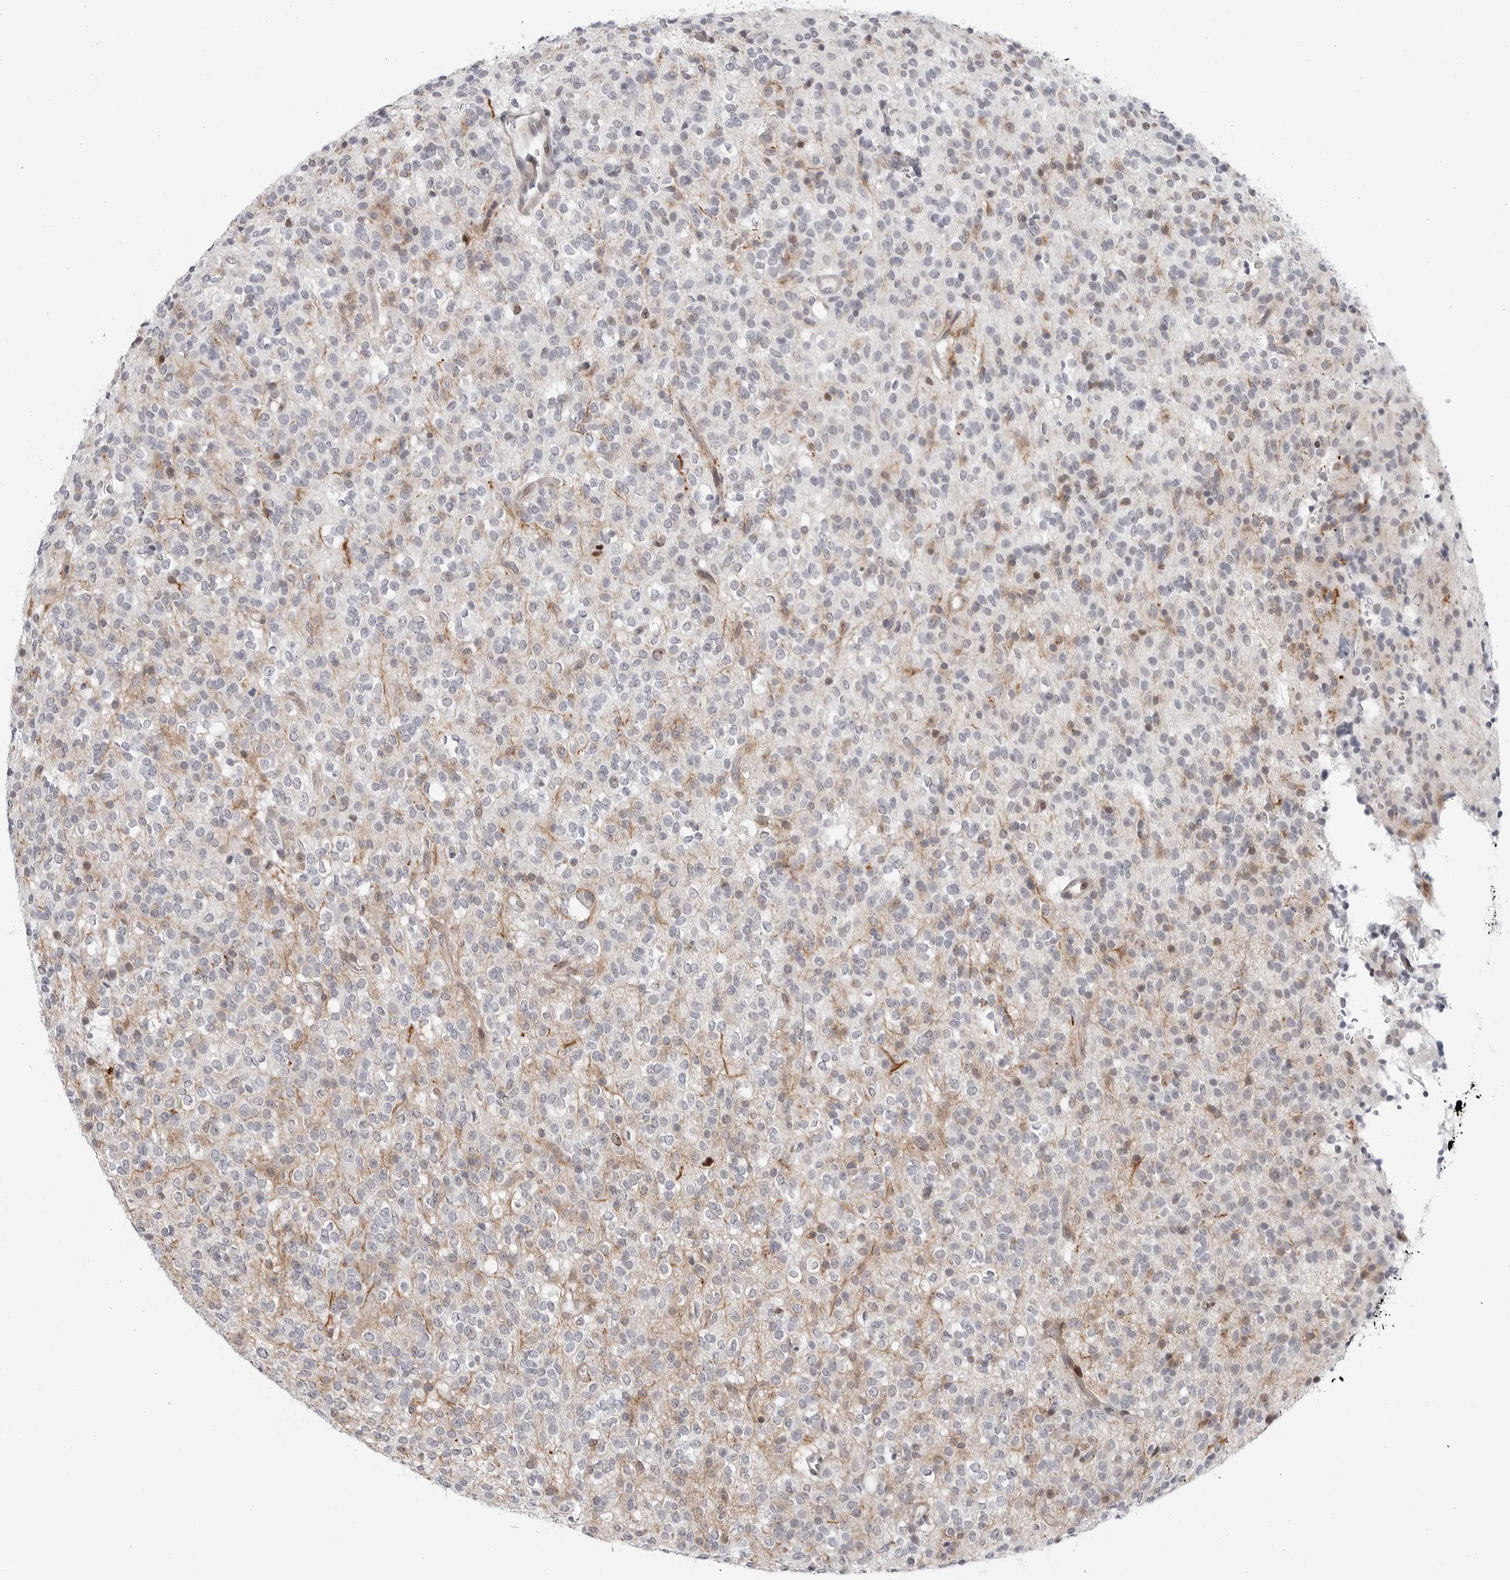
{"staining": {"intensity": "negative", "quantity": "none", "location": "none"}, "tissue": "glioma", "cell_type": "Tumor cells", "image_type": "cancer", "snomed": [{"axis": "morphology", "description": "Glioma, malignant, High grade"}, {"axis": "topography", "description": "Brain"}], "caption": "The photomicrograph exhibits no significant staining in tumor cells of malignant glioma (high-grade).", "gene": "FAM135B", "patient": {"sex": "male", "age": 34}}